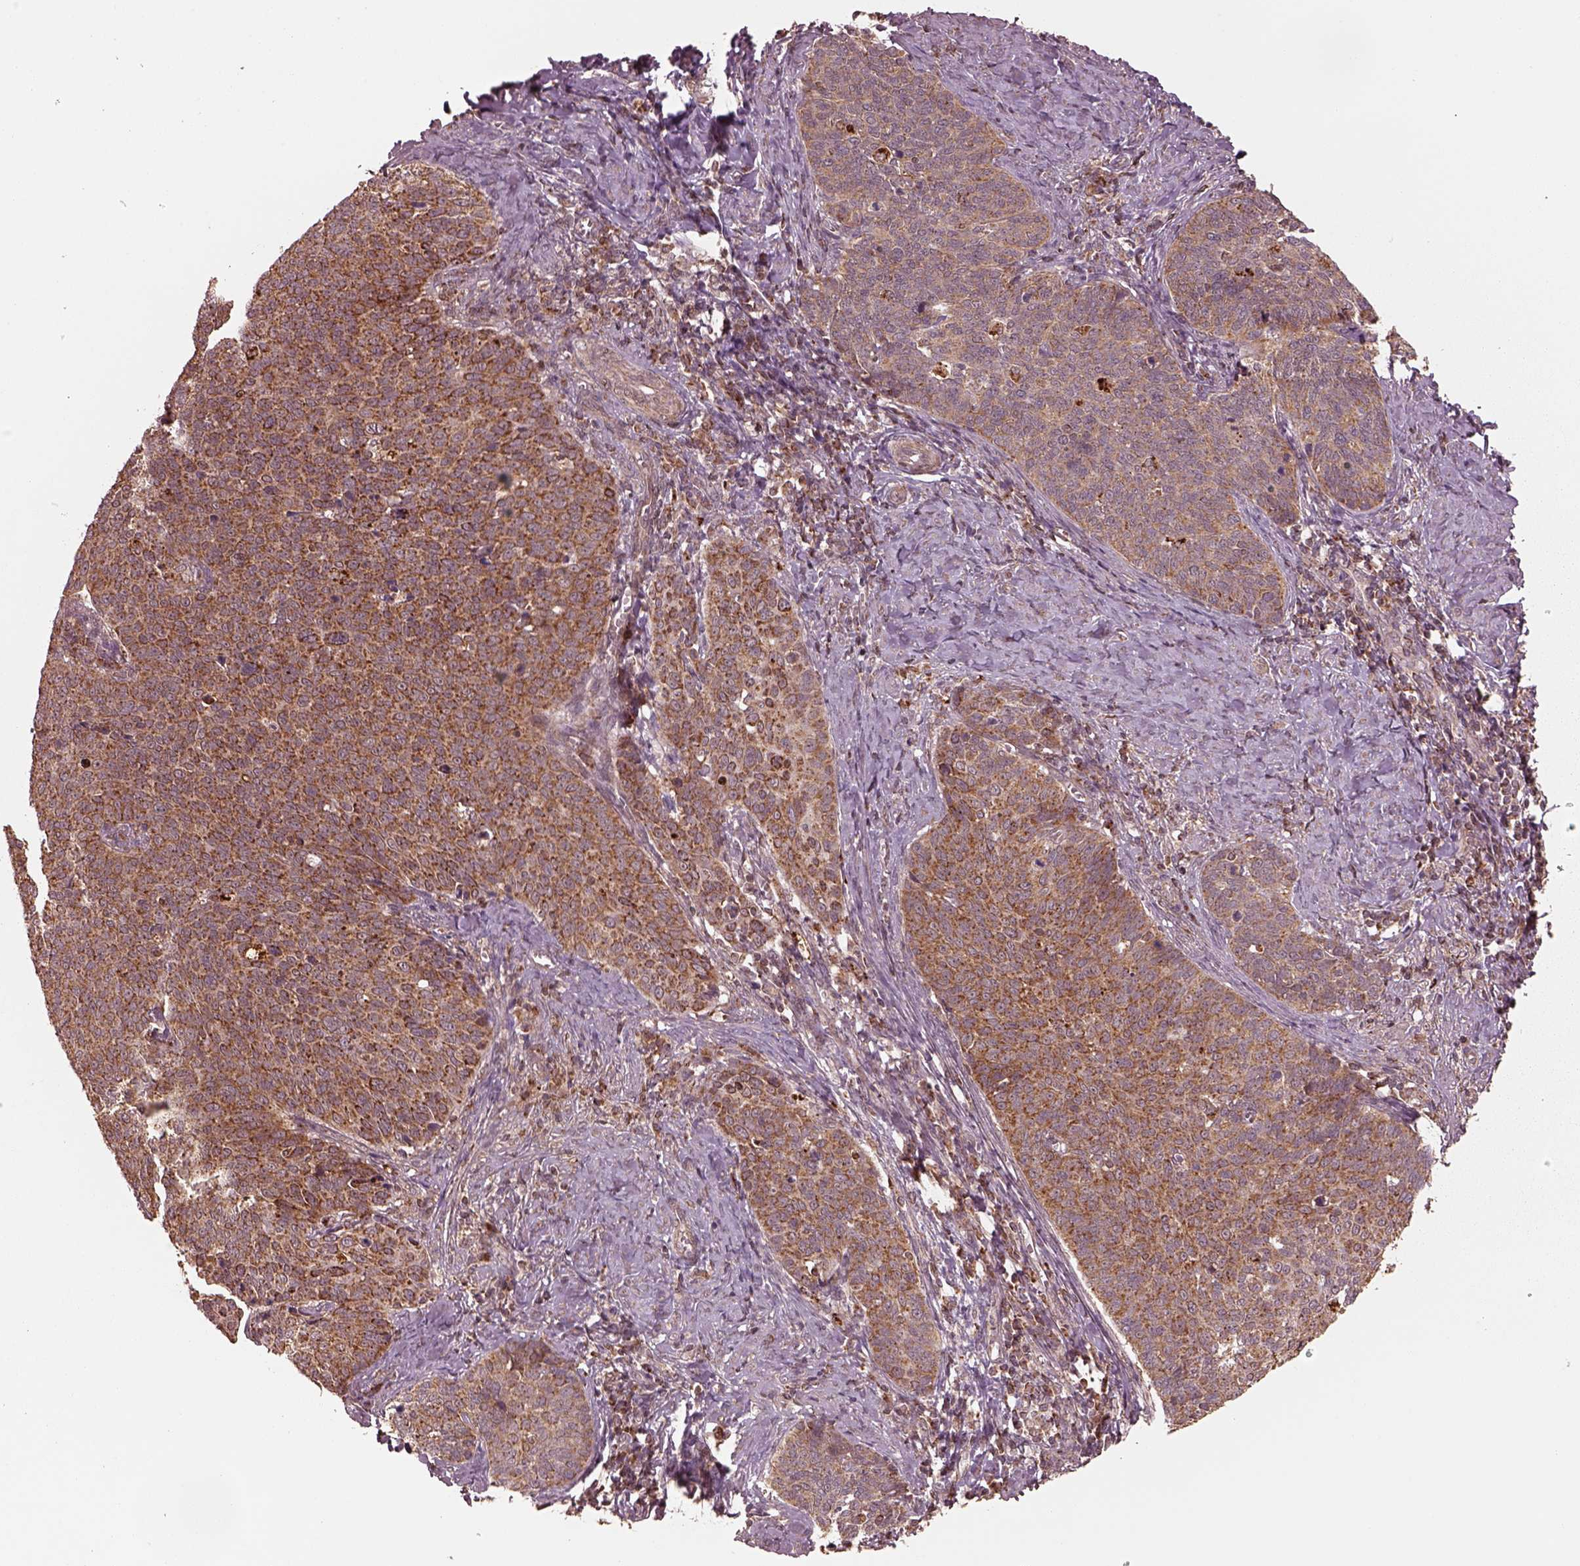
{"staining": {"intensity": "moderate", "quantity": ">75%", "location": "cytoplasmic/membranous"}, "tissue": "cervical cancer", "cell_type": "Tumor cells", "image_type": "cancer", "snomed": [{"axis": "morphology", "description": "Normal tissue, NOS"}, {"axis": "morphology", "description": "Squamous cell carcinoma, NOS"}, {"axis": "topography", "description": "Cervix"}], "caption": "A histopathology image of human cervical squamous cell carcinoma stained for a protein demonstrates moderate cytoplasmic/membranous brown staining in tumor cells.", "gene": "SEL1L3", "patient": {"sex": "female", "age": 39}}